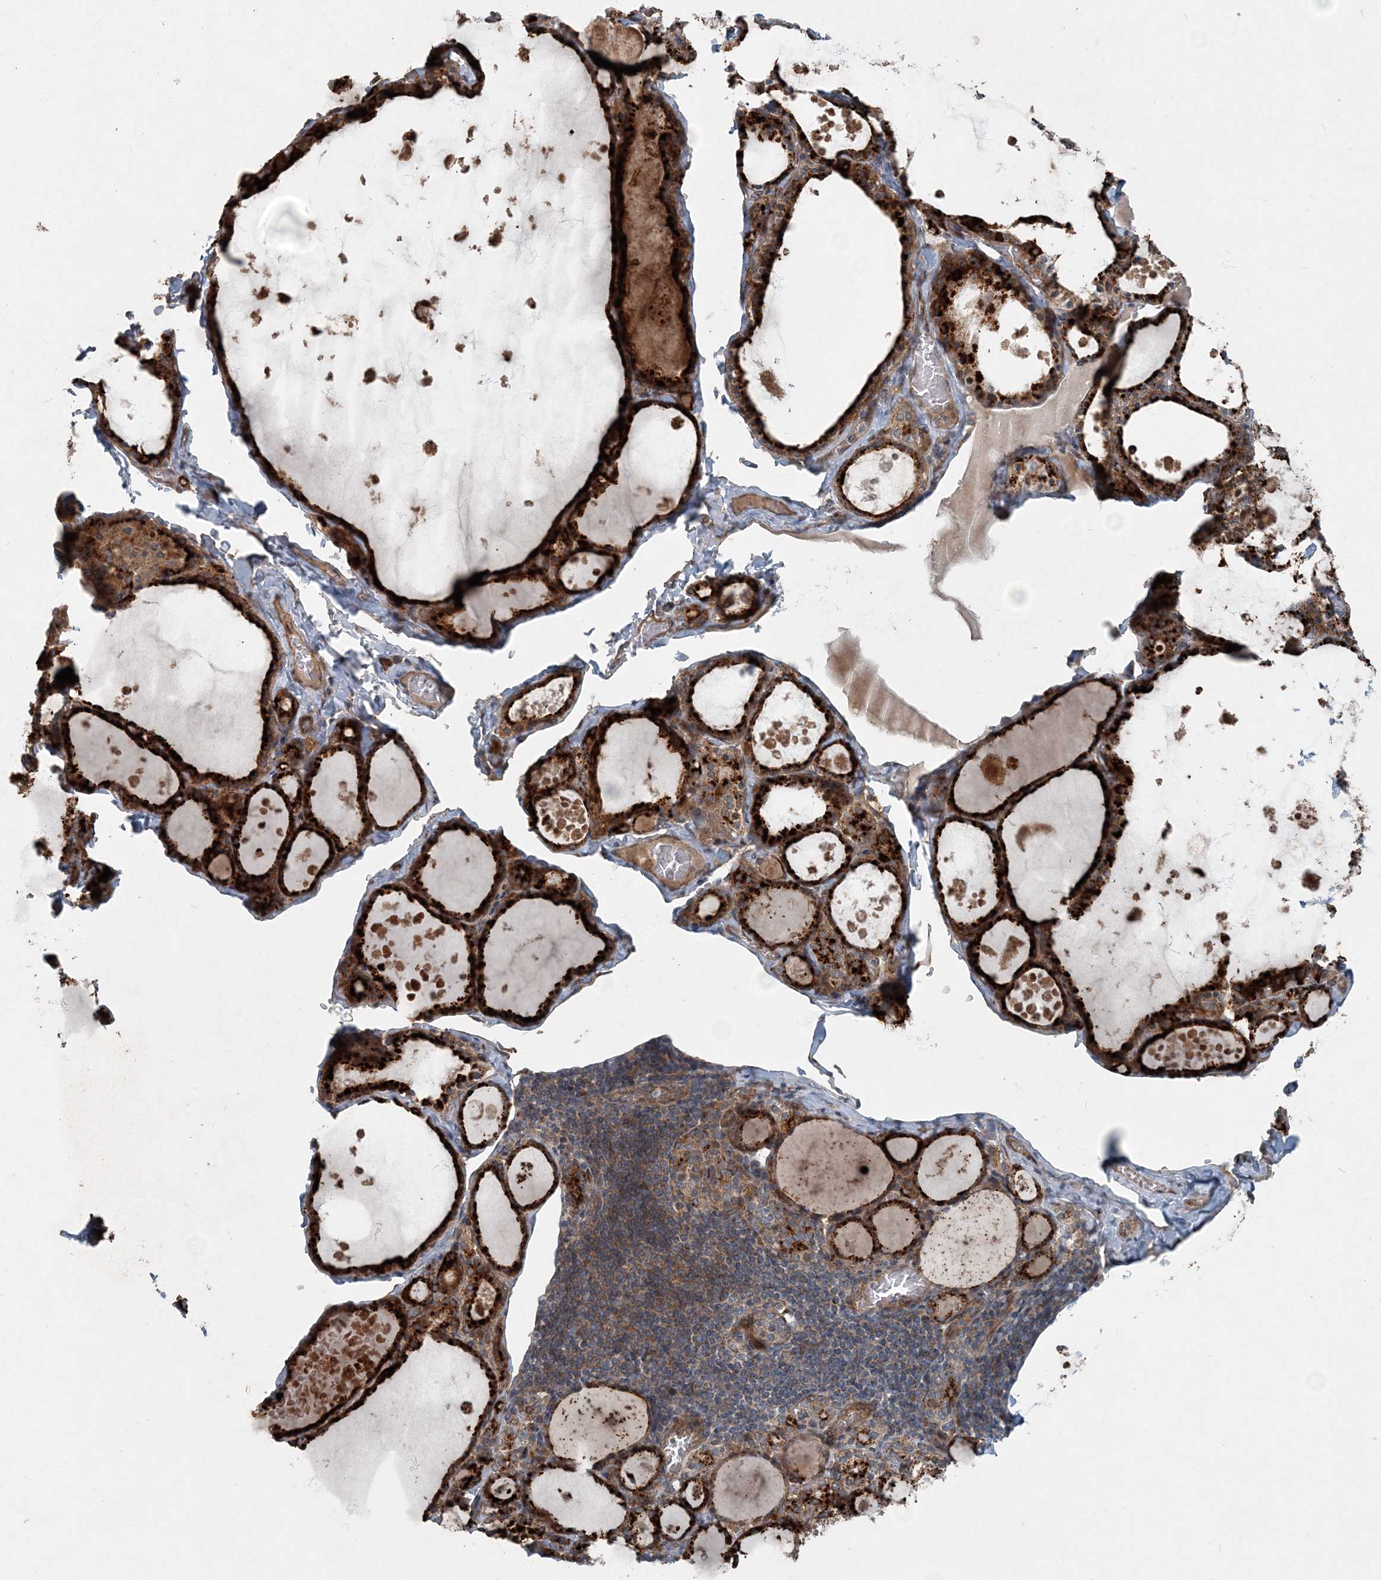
{"staining": {"intensity": "strong", "quantity": ">75%", "location": "cytoplasmic/membranous"}, "tissue": "thyroid gland", "cell_type": "Glandular cells", "image_type": "normal", "snomed": [{"axis": "morphology", "description": "Normal tissue, NOS"}, {"axis": "topography", "description": "Thyroid gland"}], "caption": "Thyroid gland stained with IHC exhibits strong cytoplasmic/membranous positivity in approximately >75% of glandular cells.", "gene": "INTU", "patient": {"sex": "male", "age": 56}}